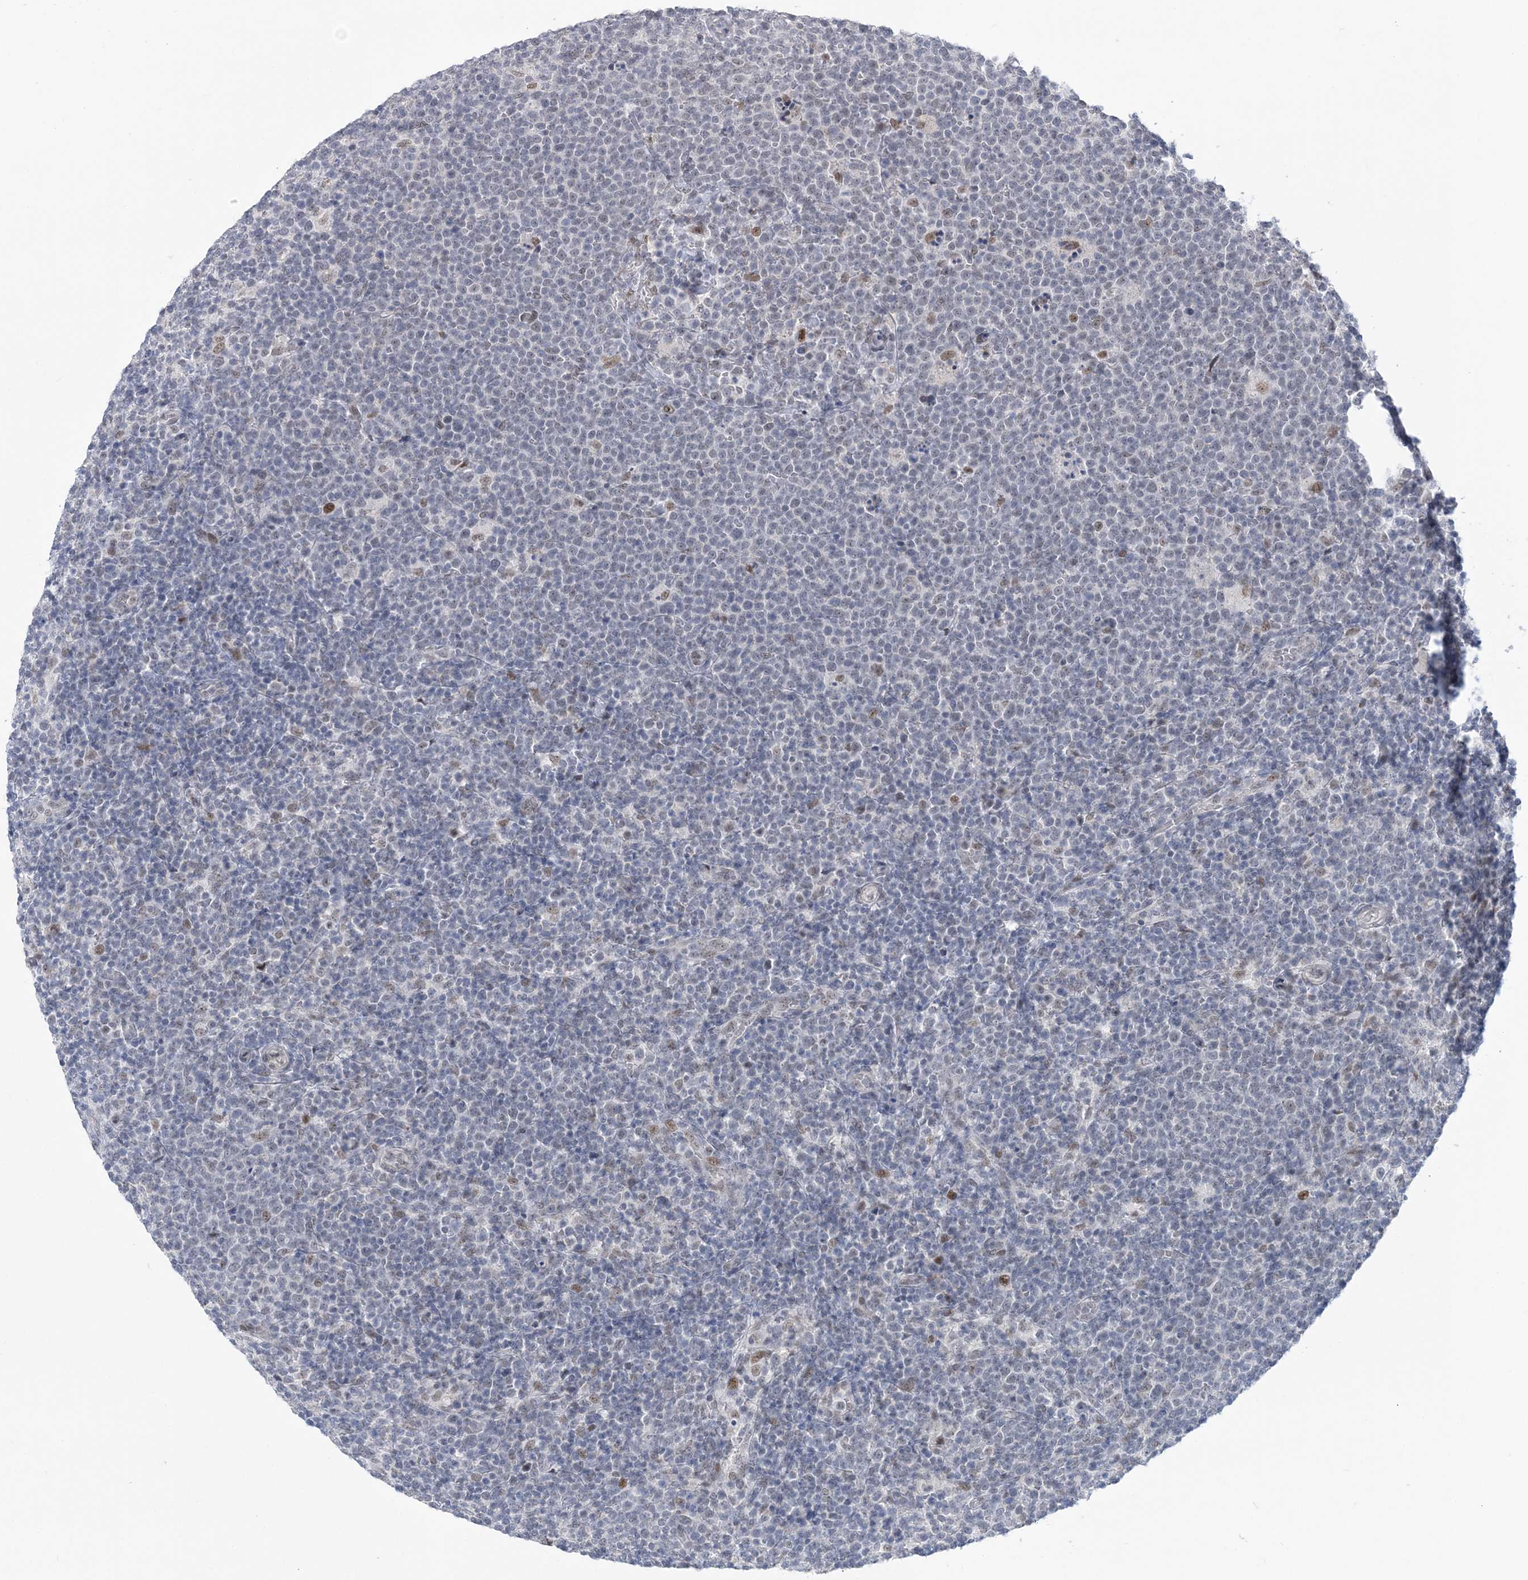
{"staining": {"intensity": "negative", "quantity": "none", "location": "none"}, "tissue": "lymphoma", "cell_type": "Tumor cells", "image_type": "cancer", "snomed": [{"axis": "morphology", "description": "Malignant lymphoma, non-Hodgkin's type, High grade"}, {"axis": "topography", "description": "Lymph node"}], "caption": "Photomicrograph shows no protein positivity in tumor cells of lymphoma tissue.", "gene": "WAC", "patient": {"sex": "male", "age": 61}}